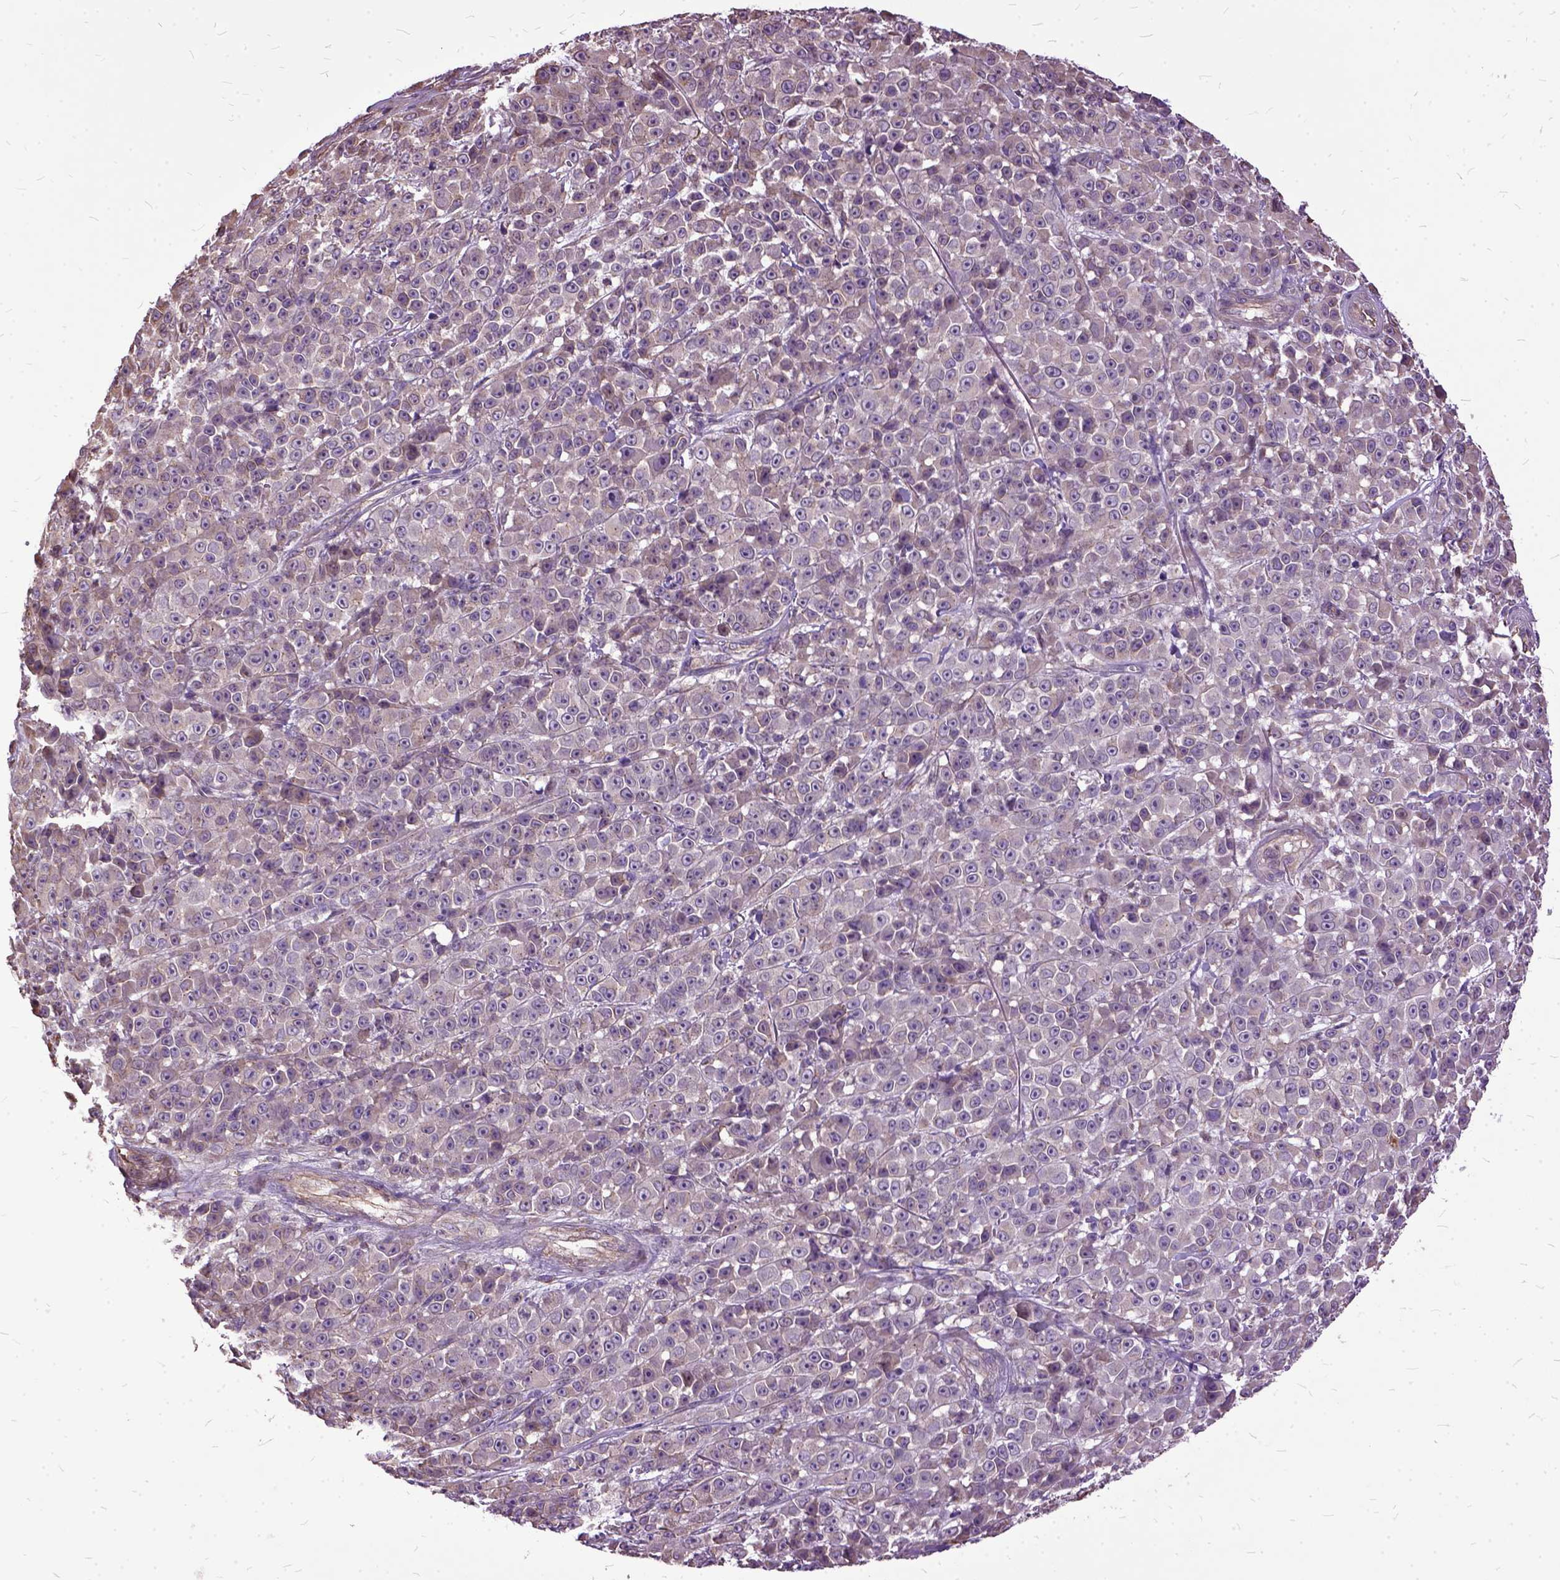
{"staining": {"intensity": "negative", "quantity": "none", "location": "none"}, "tissue": "melanoma", "cell_type": "Tumor cells", "image_type": "cancer", "snomed": [{"axis": "morphology", "description": "Malignant melanoma, NOS"}, {"axis": "topography", "description": "Skin"}, {"axis": "topography", "description": "Skin of back"}], "caption": "This is an immunohistochemistry (IHC) image of human melanoma. There is no positivity in tumor cells.", "gene": "AREG", "patient": {"sex": "male", "age": 91}}